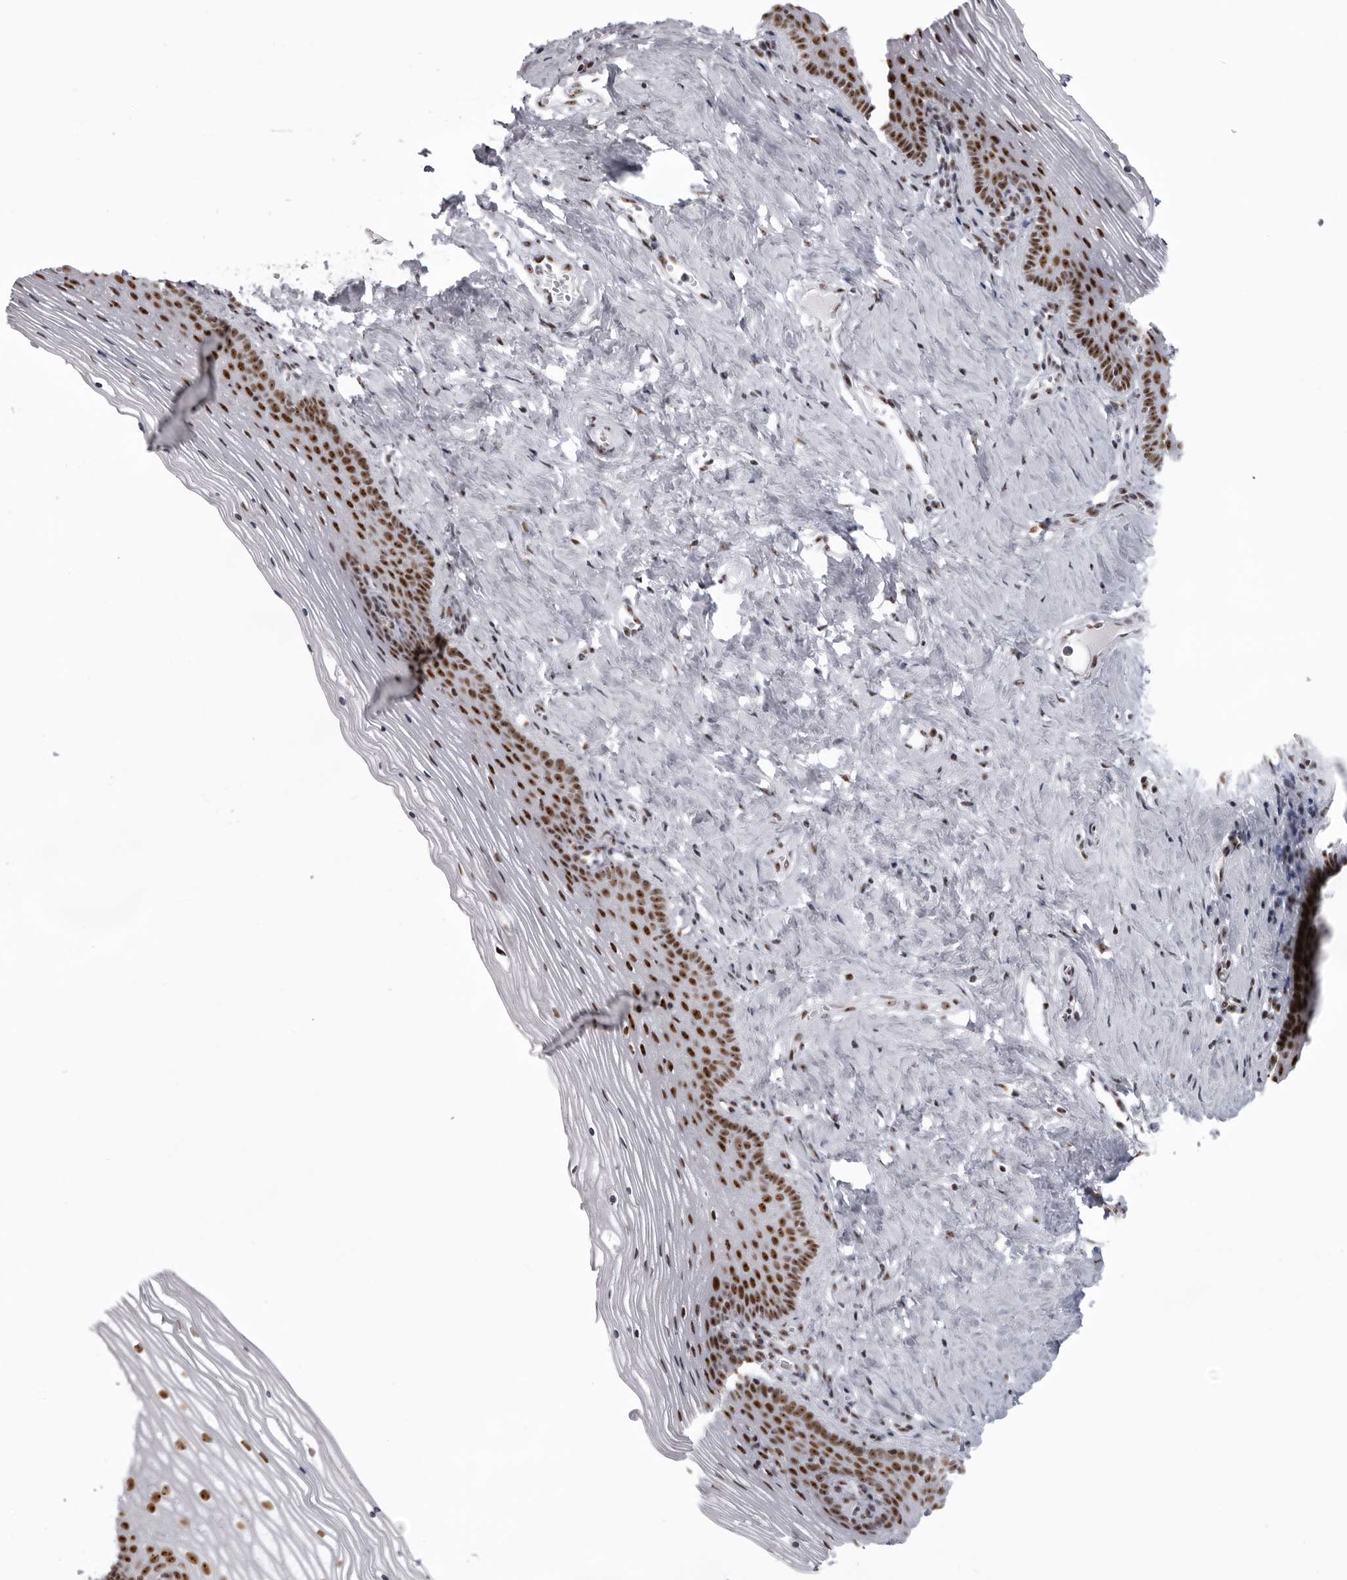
{"staining": {"intensity": "strong", "quantity": ">75%", "location": "nuclear"}, "tissue": "vagina", "cell_type": "Squamous epithelial cells", "image_type": "normal", "snomed": [{"axis": "morphology", "description": "Normal tissue, NOS"}, {"axis": "topography", "description": "Vagina"}], "caption": "Protein analysis of benign vagina exhibits strong nuclear expression in about >75% of squamous epithelial cells.", "gene": "DHX9", "patient": {"sex": "female", "age": 32}}